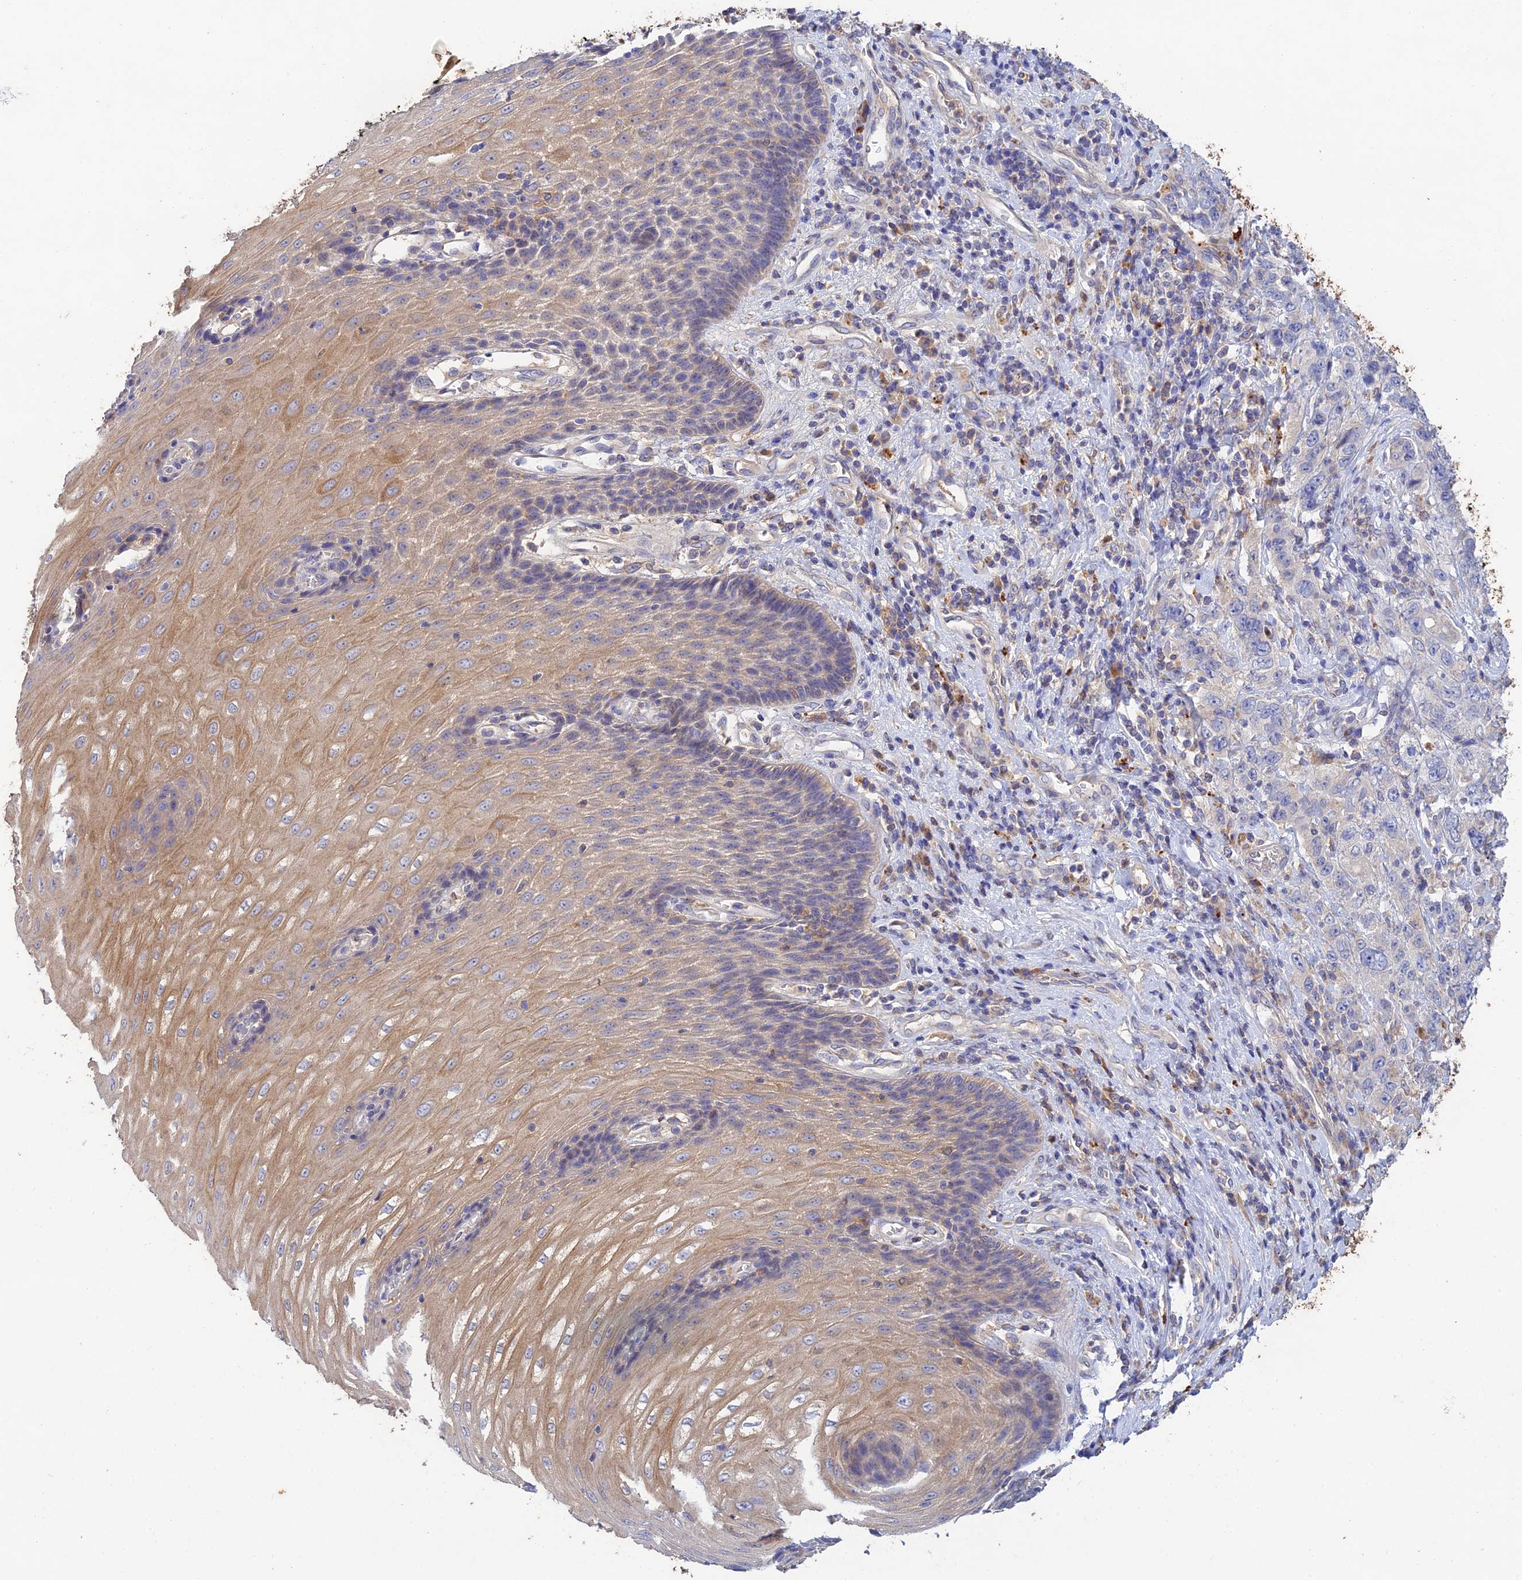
{"staining": {"intensity": "negative", "quantity": "none", "location": "none"}, "tissue": "stomach cancer", "cell_type": "Tumor cells", "image_type": "cancer", "snomed": [{"axis": "morphology", "description": "Adenocarcinoma, NOS"}, {"axis": "topography", "description": "Stomach"}], "caption": "Adenocarcinoma (stomach) was stained to show a protein in brown. There is no significant expression in tumor cells.", "gene": "ACSM5", "patient": {"sex": "male", "age": 48}}